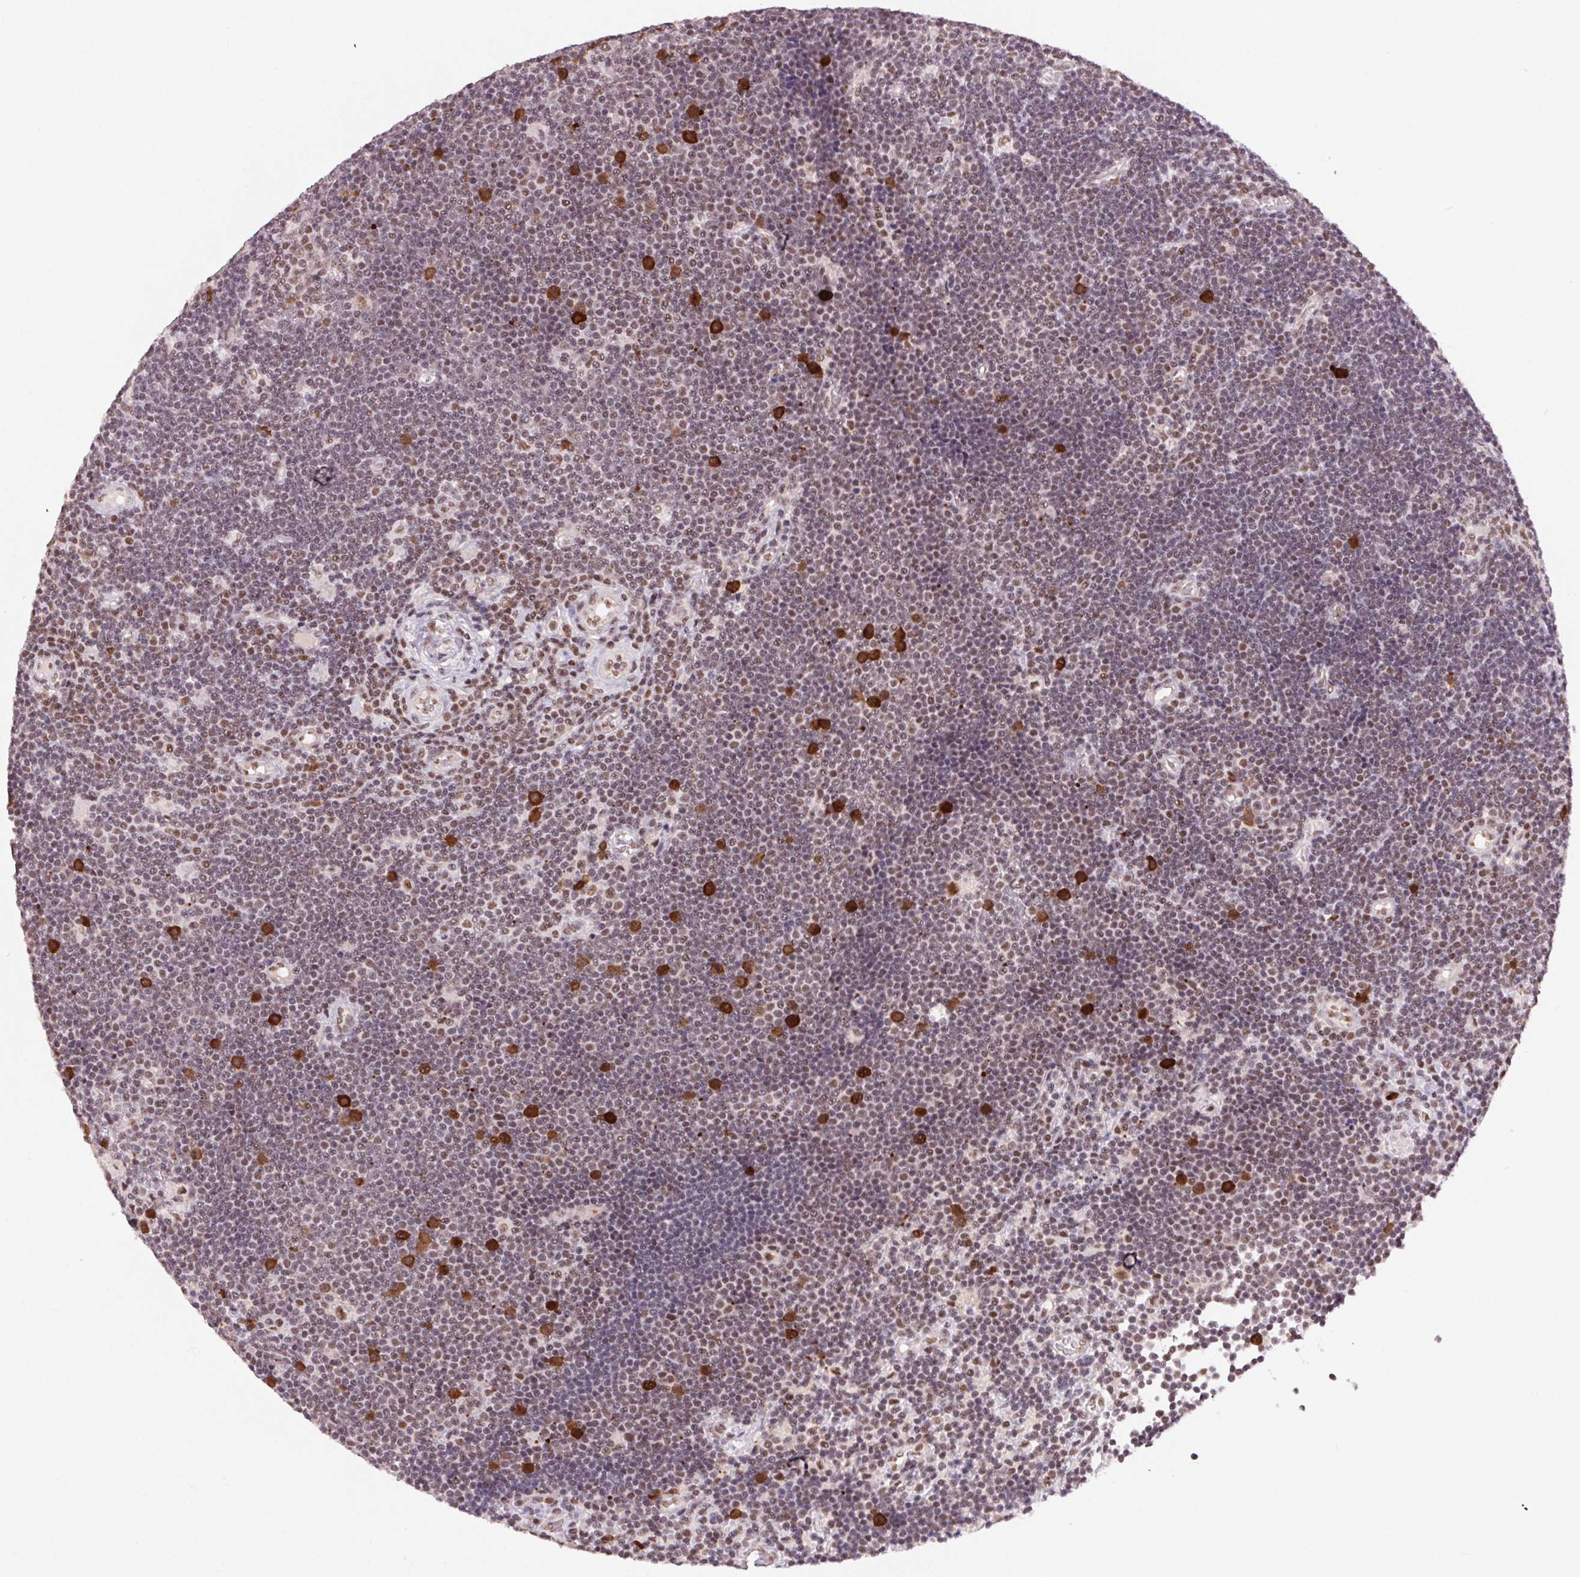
{"staining": {"intensity": "weak", "quantity": "<25%", "location": "nuclear"}, "tissue": "lymphoma", "cell_type": "Tumor cells", "image_type": "cancer", "snomed": [{"axis": "morphology", "description": "Malignant lymphoma, non-Hodgkin's type, Low grade"}, {"axis": "topography", "description": "Brain"}], "caption": "An immunohistochemistry (IHC) micrograph of lymphoma is shown. There is no staining in tumor cells of lymphoma.", "gene": "CD2BP2", "patient": {"sex": "female", "age": 66}}